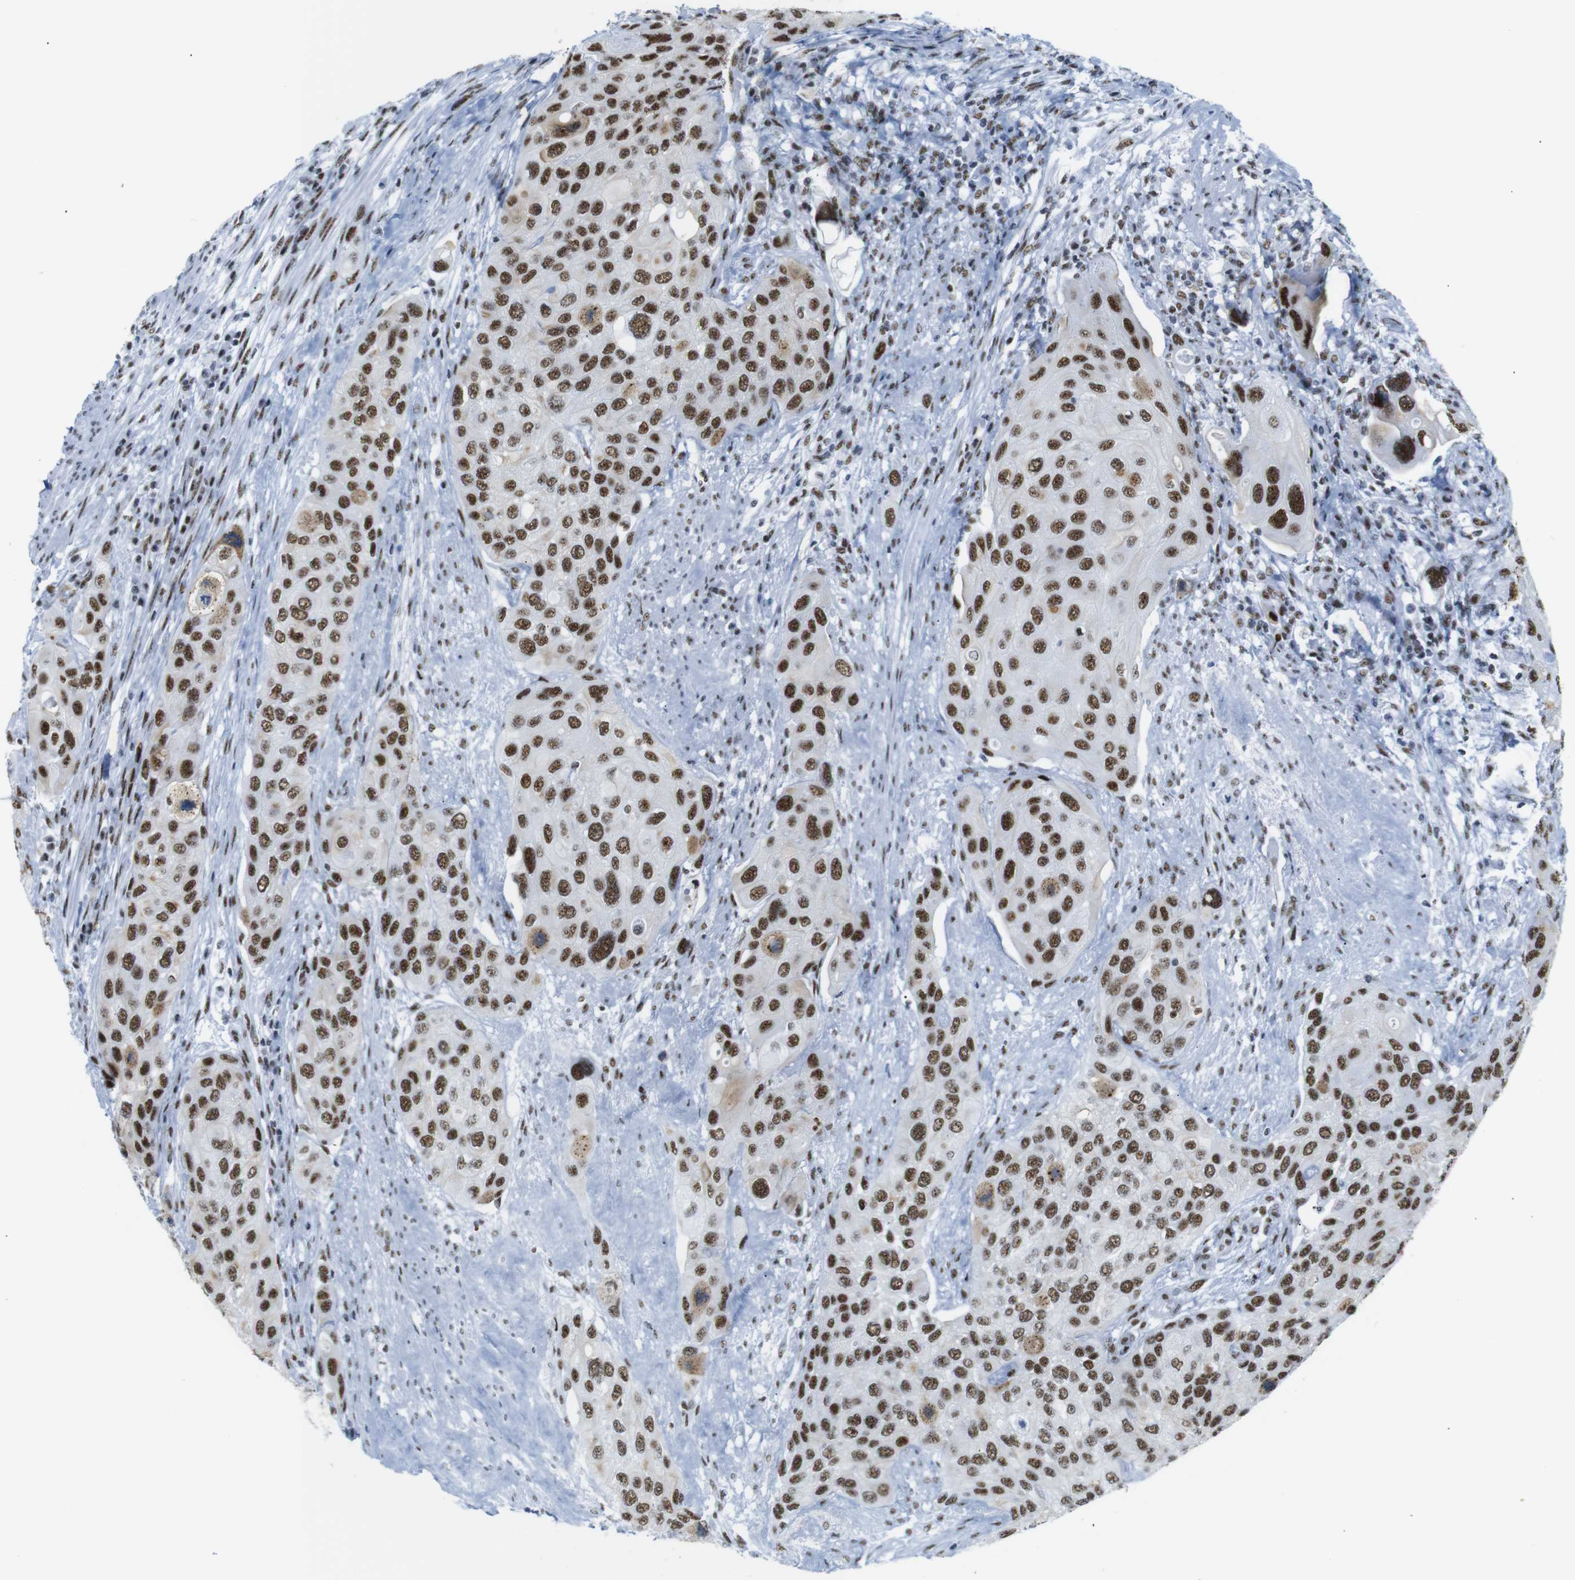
{"staining": {"intensity": "strong", "quantity": ">75%", "location": "cytoplasmic/membranous,nuclear"}, "tissue": "urothelial cancer", "cell_type": "Tumor cells", "image_type": "cancer", "snomed": [{"axis": "morphology", "description": "Urothelial carcinoma, High grade"}, {"axis": "topography", "description": "Urinary bladder"}], "caption": "Protein staining by immunohistochemistry displays strong cytoplasmic/membranous and nuclear staining in approximately >75% of tumor cells in urothelial carcinoma (high-grade).", "gene": "TRA2B", "patient": {"sex": "female", "age": 56}}